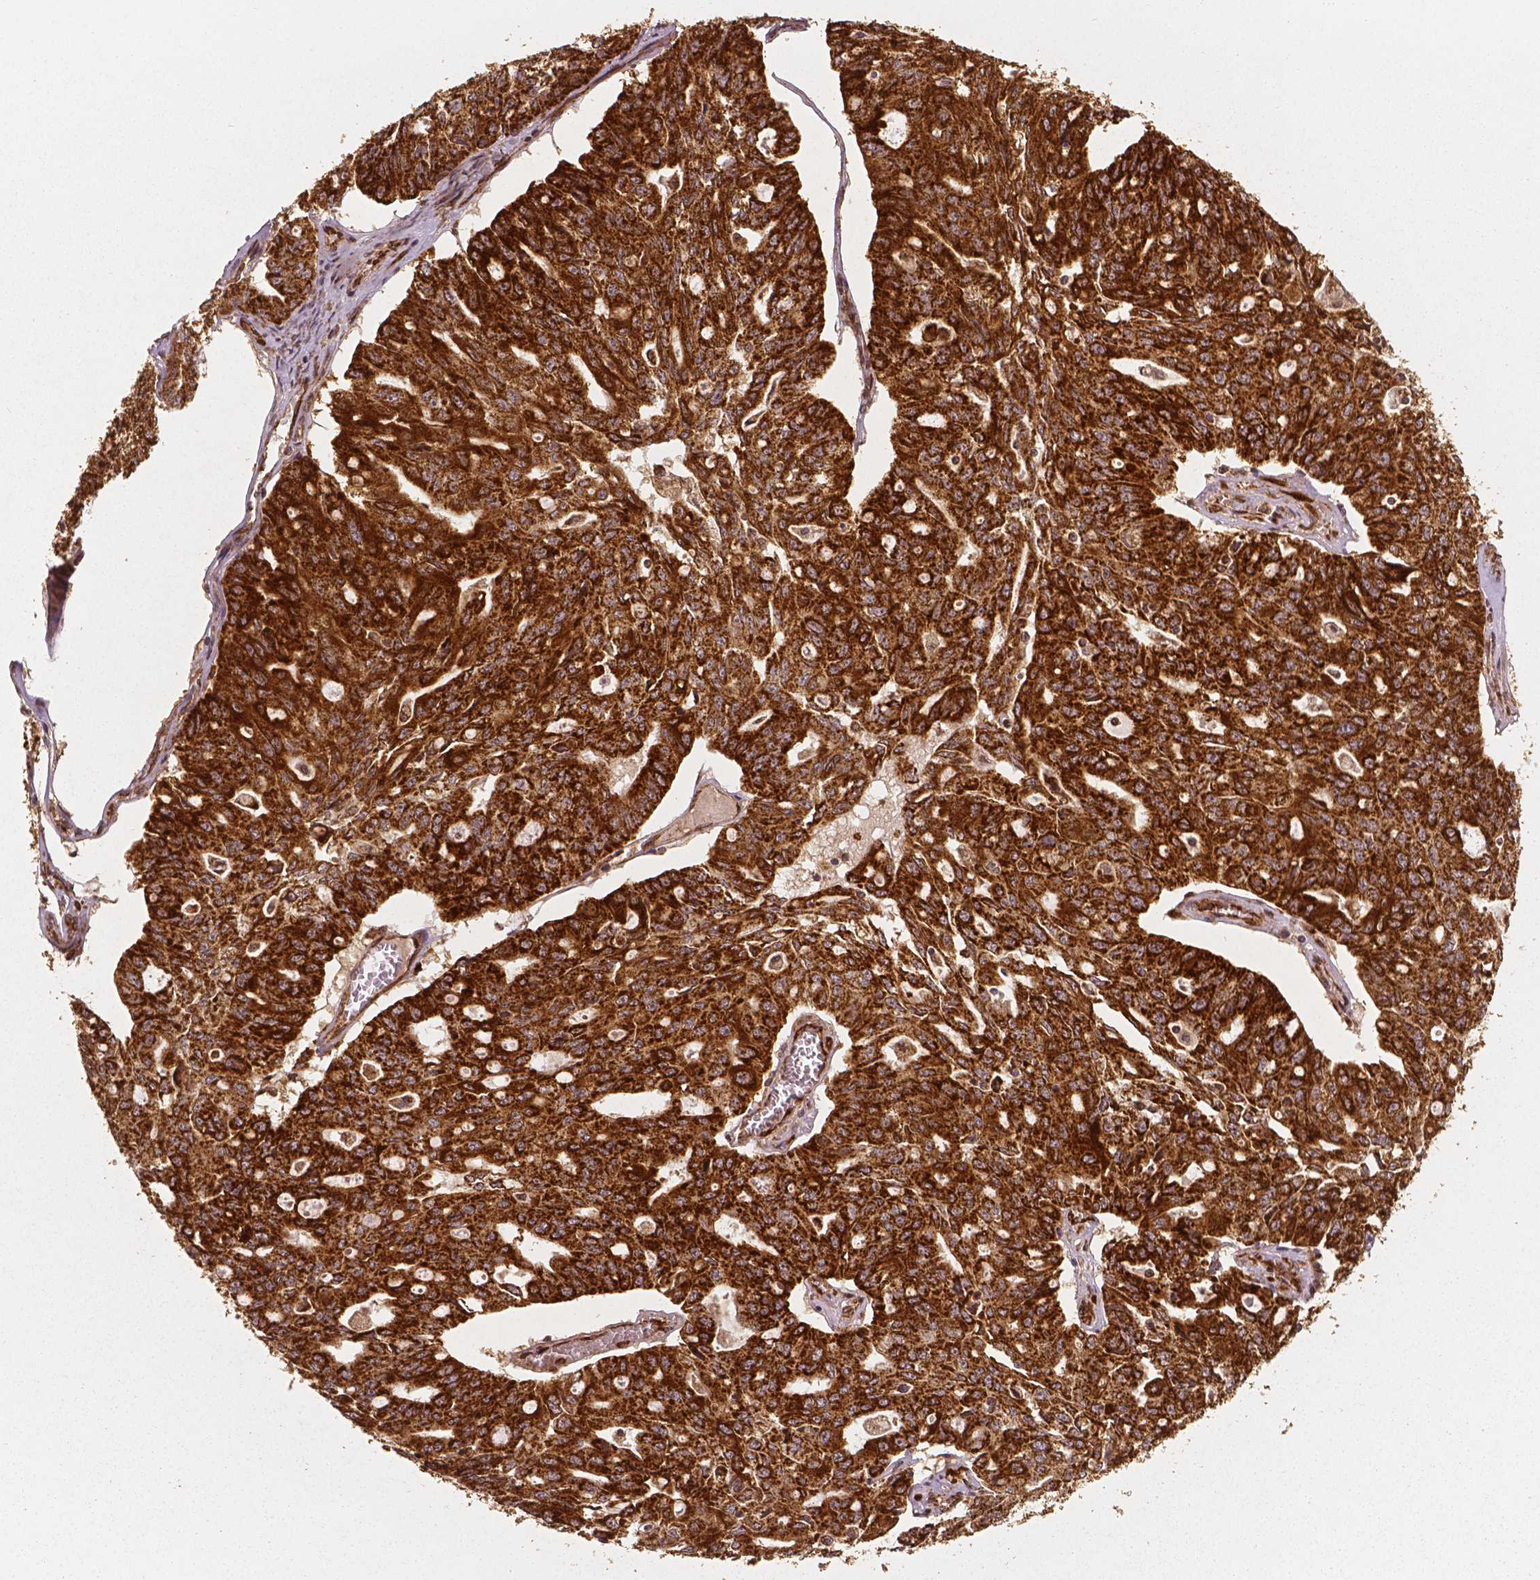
{"staining": {"intensity": "strong", "quantity": ">75%", "location": "cytoplasmic/membranous"}, "tissue": "ovarian cancer", "cell_type": "Tumor cells", "image_type": "cancer", "snomed": [{"axis": "morphology", "description": "Carcinoma, endometroid"}, {"axis": "topography", "description": "Ovary"}], "caption": "This histopathology image reveals immunohistochemistry staining of ovarian cancer, with high strong cytoplasmic/membranous positivity in about >75% of tumor cells.", "gene": "PGAM5", "patient": {"sex": "female", "age": 65}}